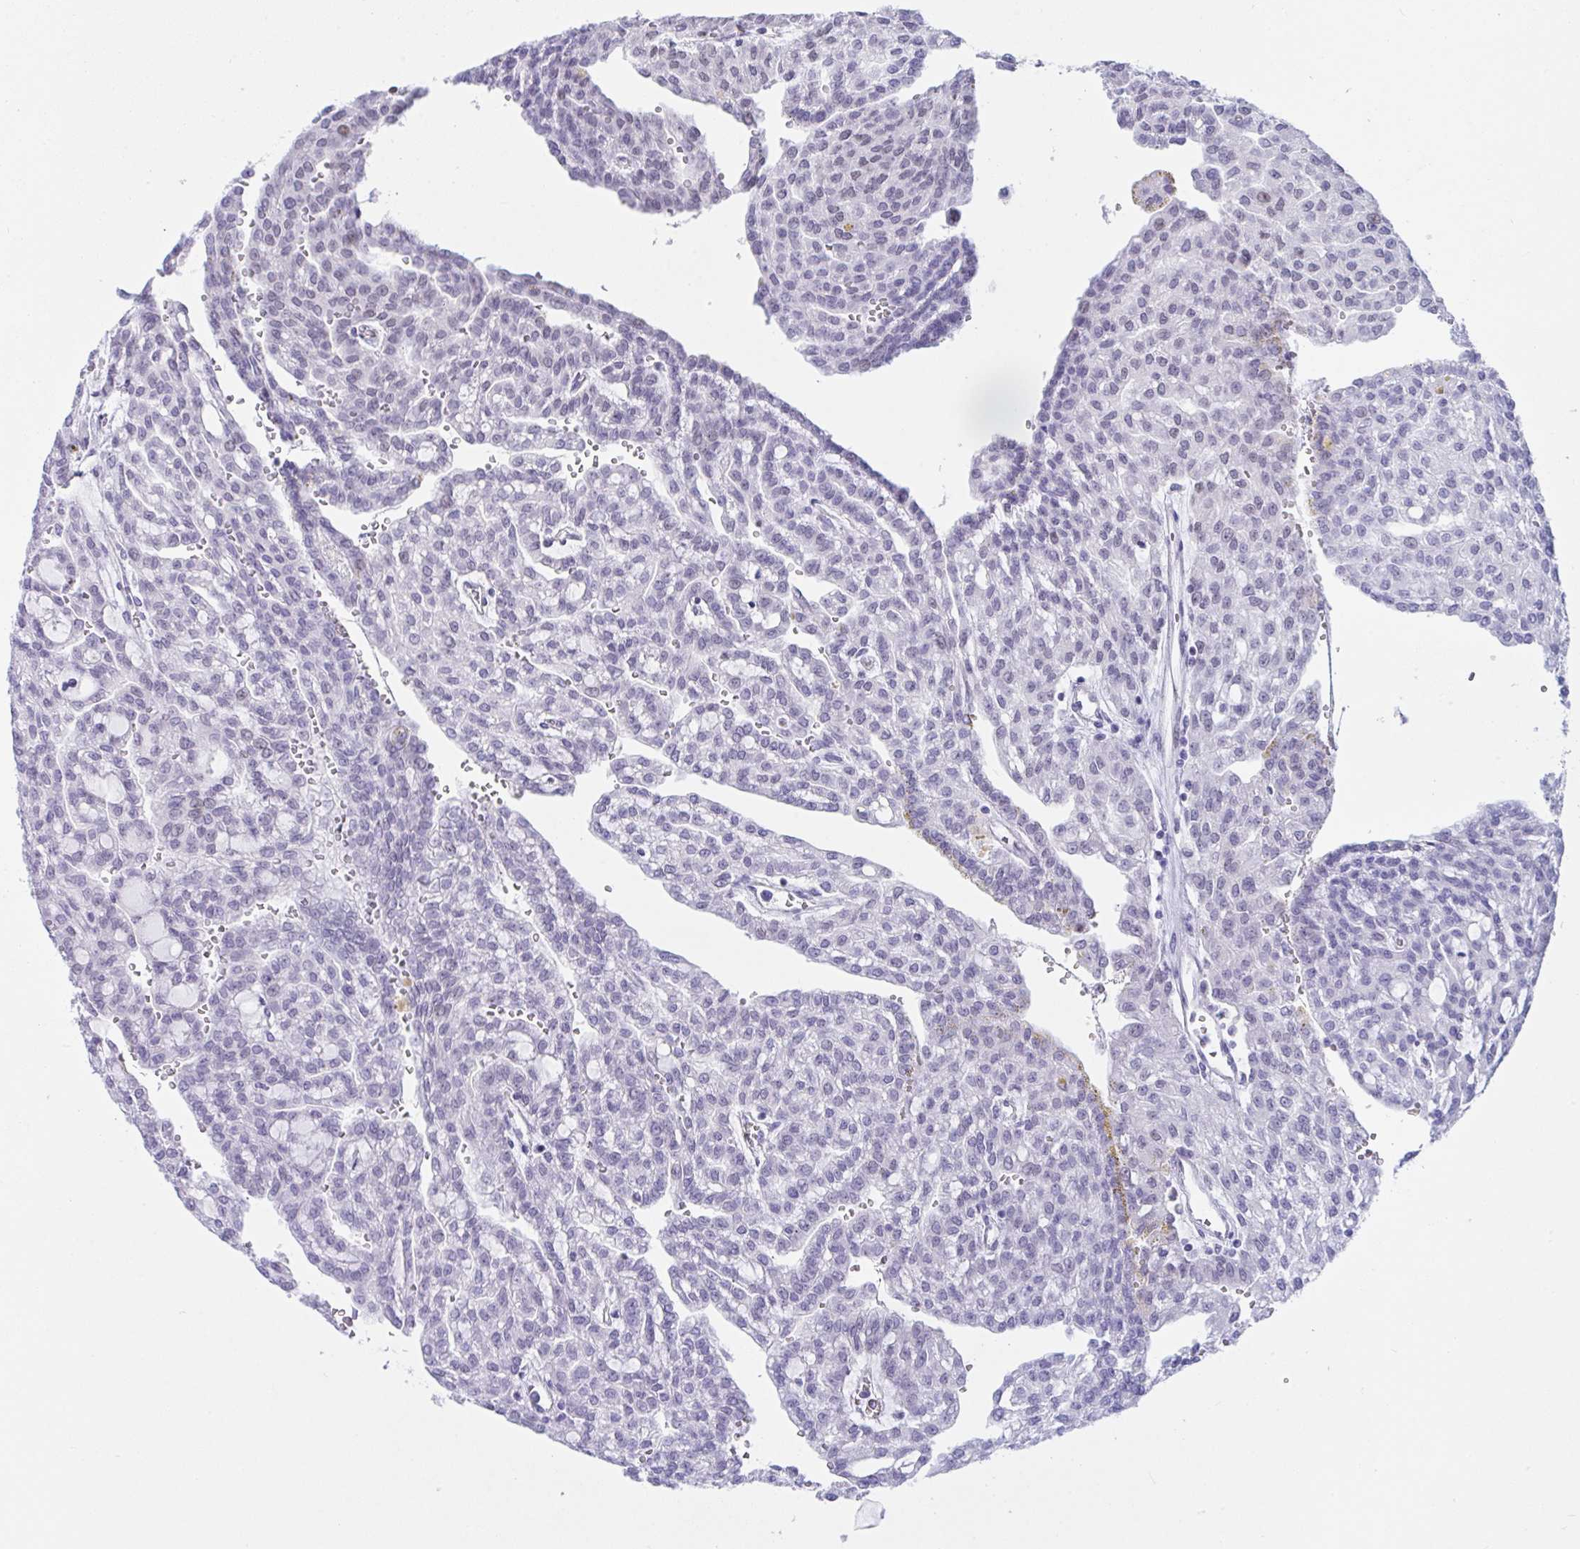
{"staining": {"intensity": "negative", "quantity": "none", "location": "none"}, "tissue": "renal cancer", "cell_type": "Tumor cells", "image_type": "cancer", "snomed": [{"axis": "morphology", "description": "Adenocarcinoma, NOS"}, {"axis": "topography", "description": "Kidney"}], "caption": "The IHC photomicrograph has no significant expression in tumor cells of adenocarcinoma (renal) tissue.", "gene": "IKZF2", "patient": {"sex": "male", "age": 63}}